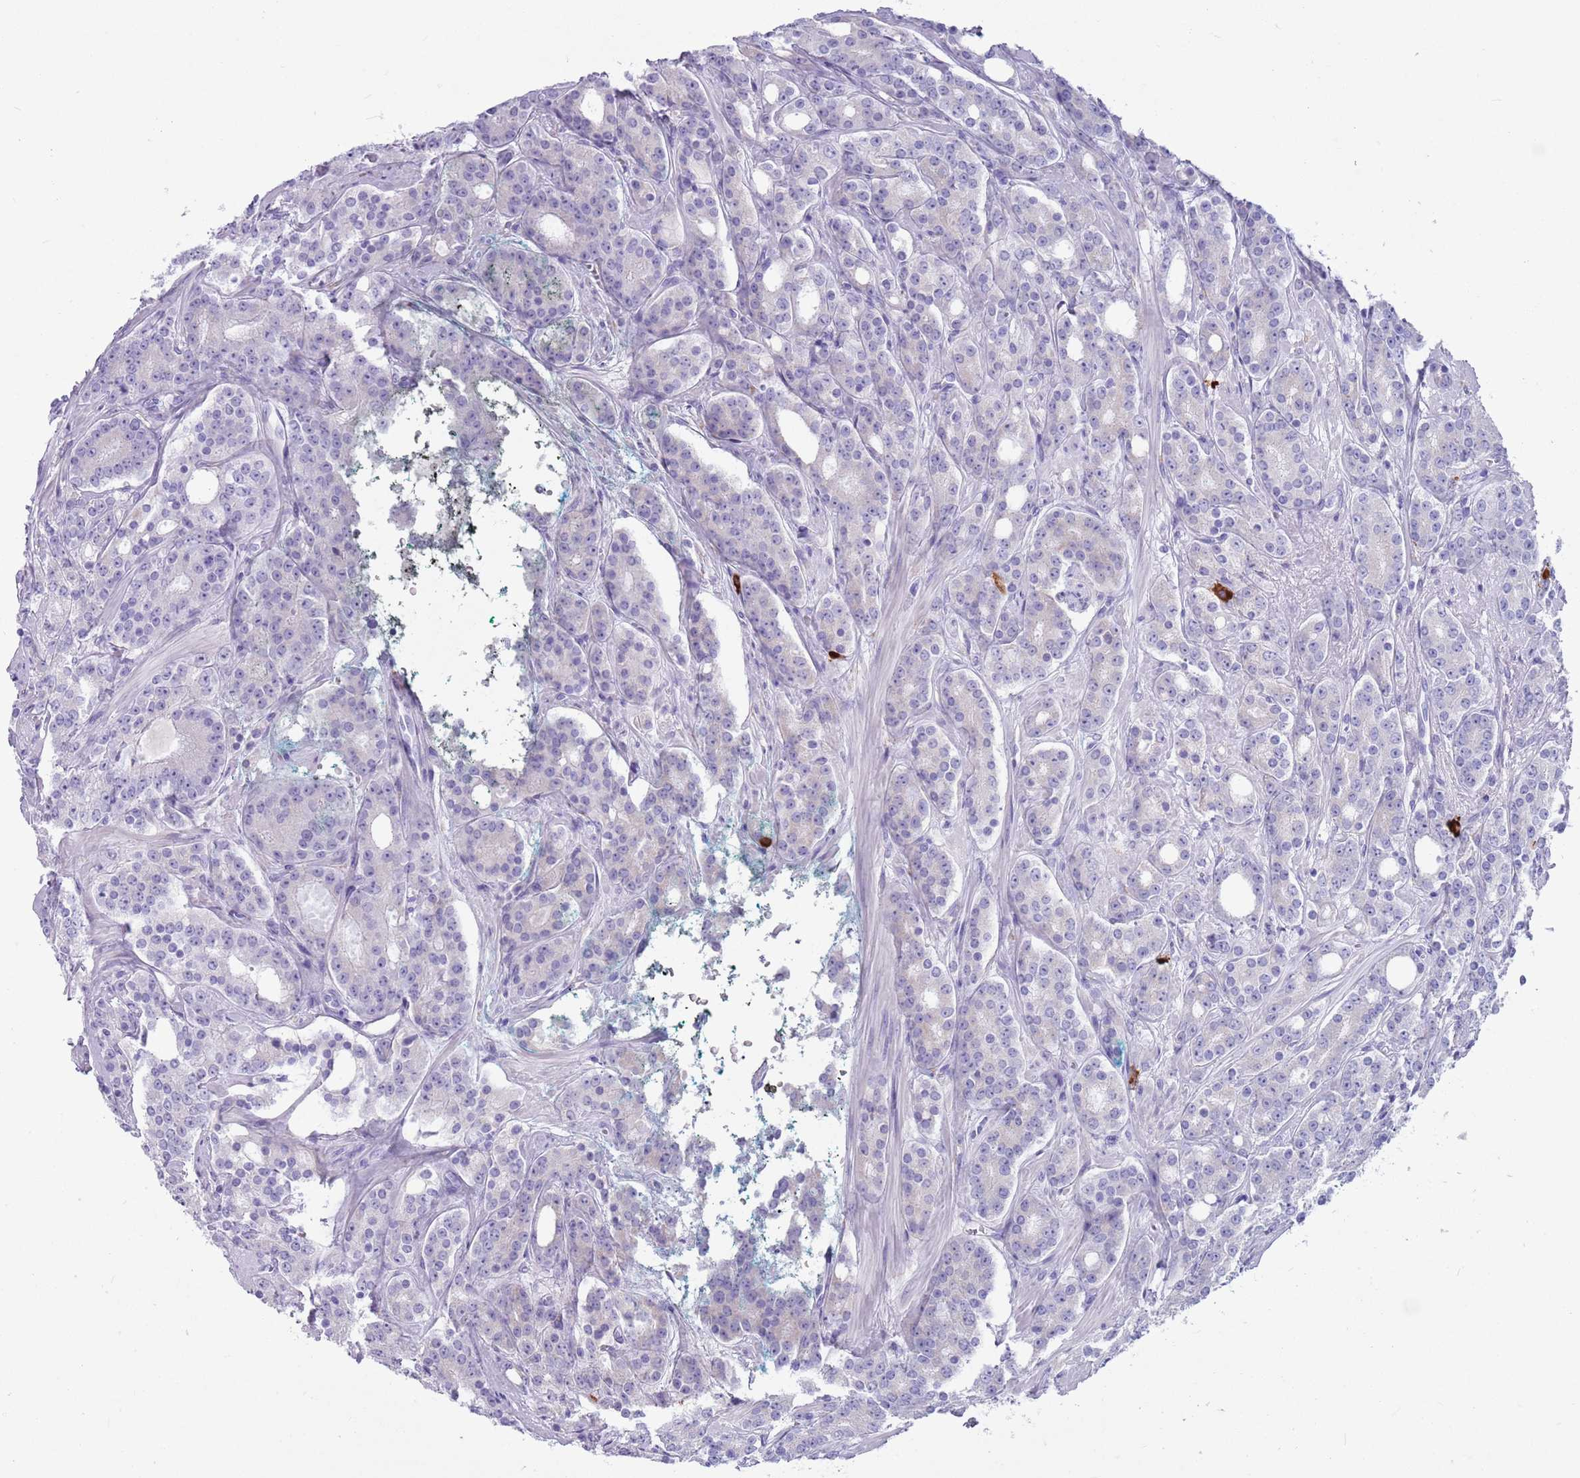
{"staining": {"intensity": "negative", "quantity": "none", "location": "none"}, "tissue": "prostate cancer", "cell_type": "Tumor cells", "image_type": "cancer", "snomed": [{"axis": "morphology", "description": "Adenocarcinoma, High grade"}, {"axis": "topography", "description": "Prostate"}], "caption": "An immunohistochemistry (IHC) photomicrograph of adenocarcinoma (high-grade) (prostate) is shown. There is no staining in tumor cells of adenocarcinoma (high-grade) (prostate). The staining is performed using DAB (3,3'-diaminobenzidine) brown chromogen with nuclei counter-stained in using hematoxylin.", "gene": "LY6G5B", "patient": {"sex": "male", "age": 62}}